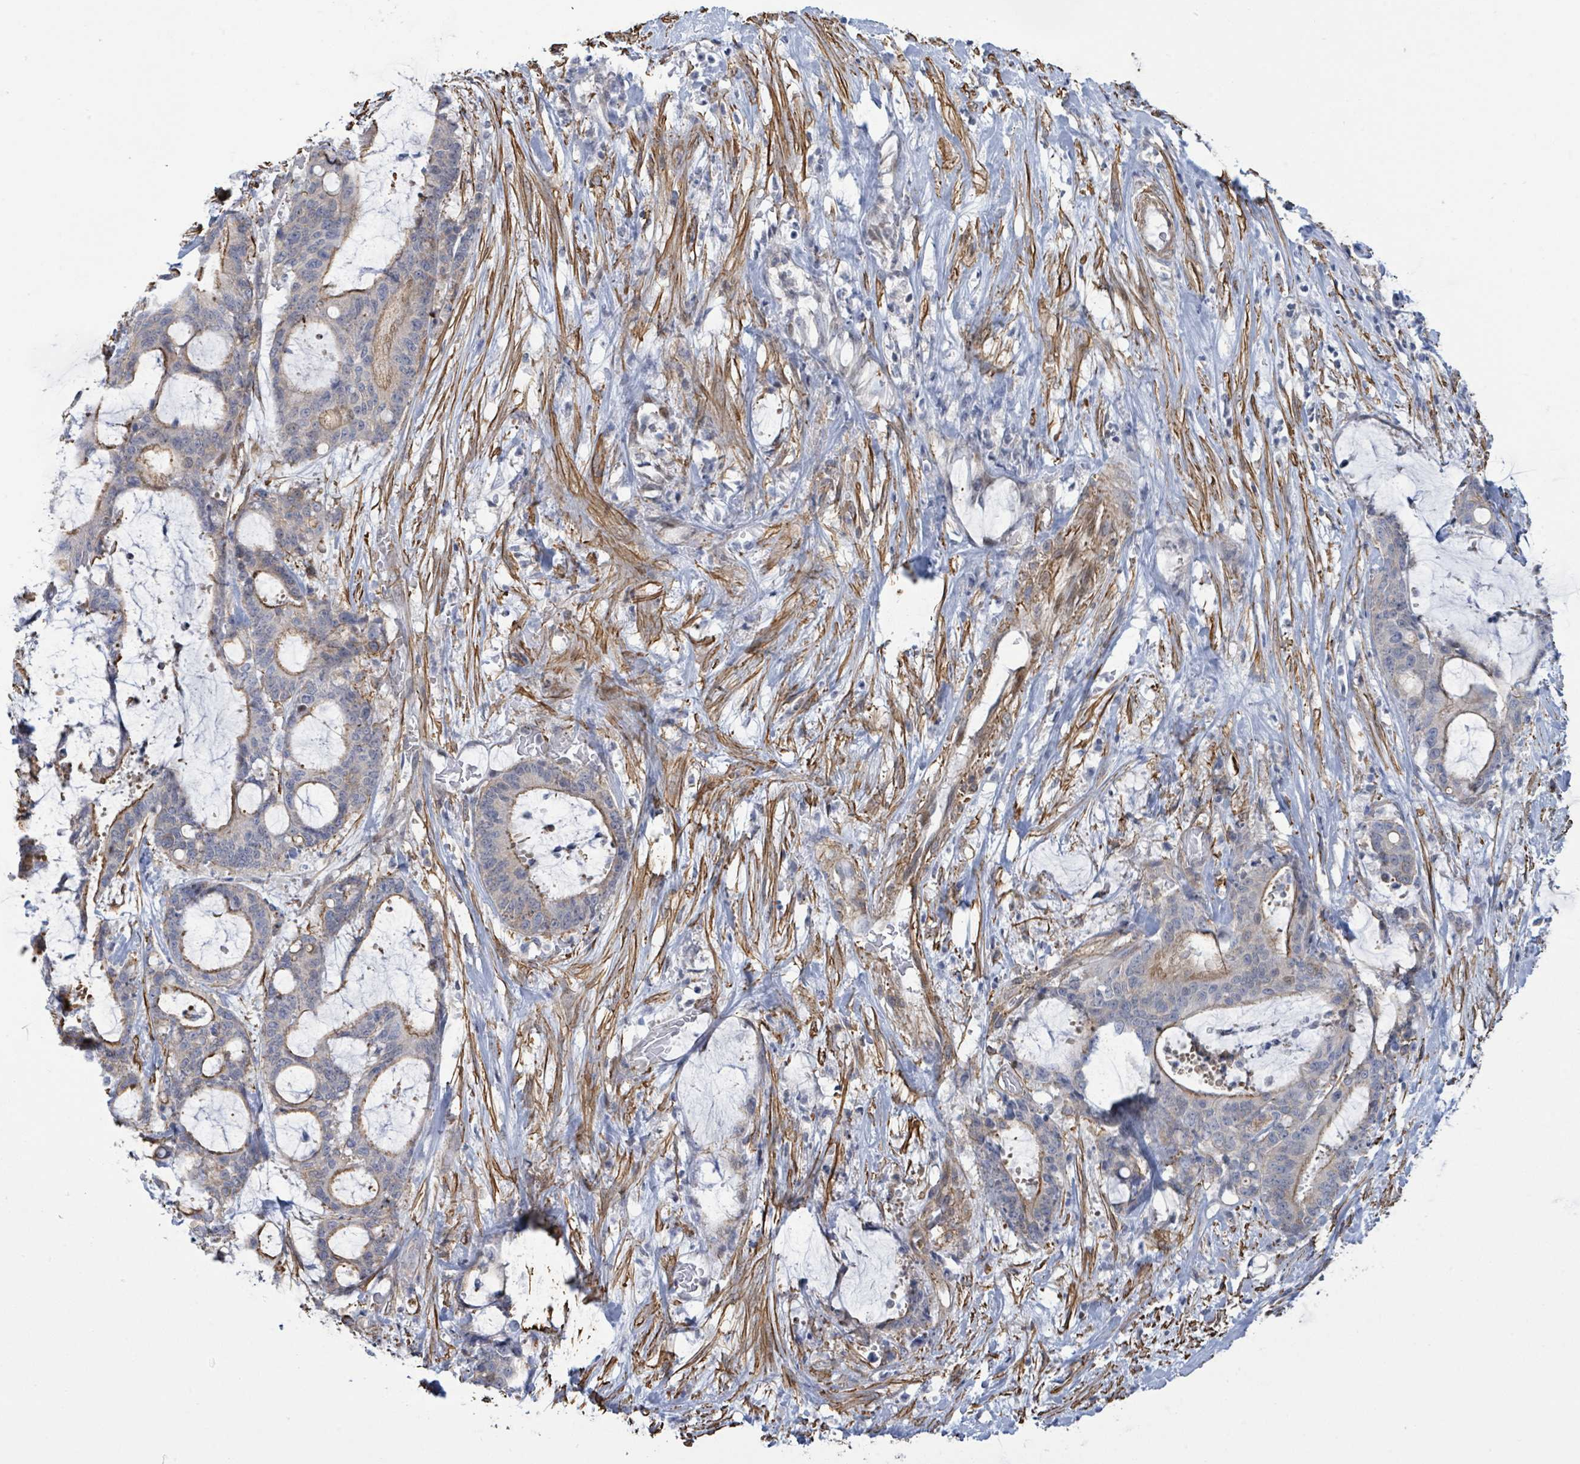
{"staining": {"intensity": "negative", "quantity": "none", "location": "none"}, "tissue": "liver cancer", "cell_type": "Tumor cells", "image_type": "cancer", "snomed": [{"axis": "morphology", "description": "Normal tissue, NOS"}, {"axis": "morphology", "description": "Cholangiocarcinoma"}, {"axis": "topography", "description": "Liver"}, {"axis": "topography", "description": "Peripheral nerve tissue"}], "caption": "Immunohistochemical staining of liver cancer reveals no significant staining in tumor cells.", "gene": "DMRTC1B", "patient": {"sex": "female", "age": 73}}